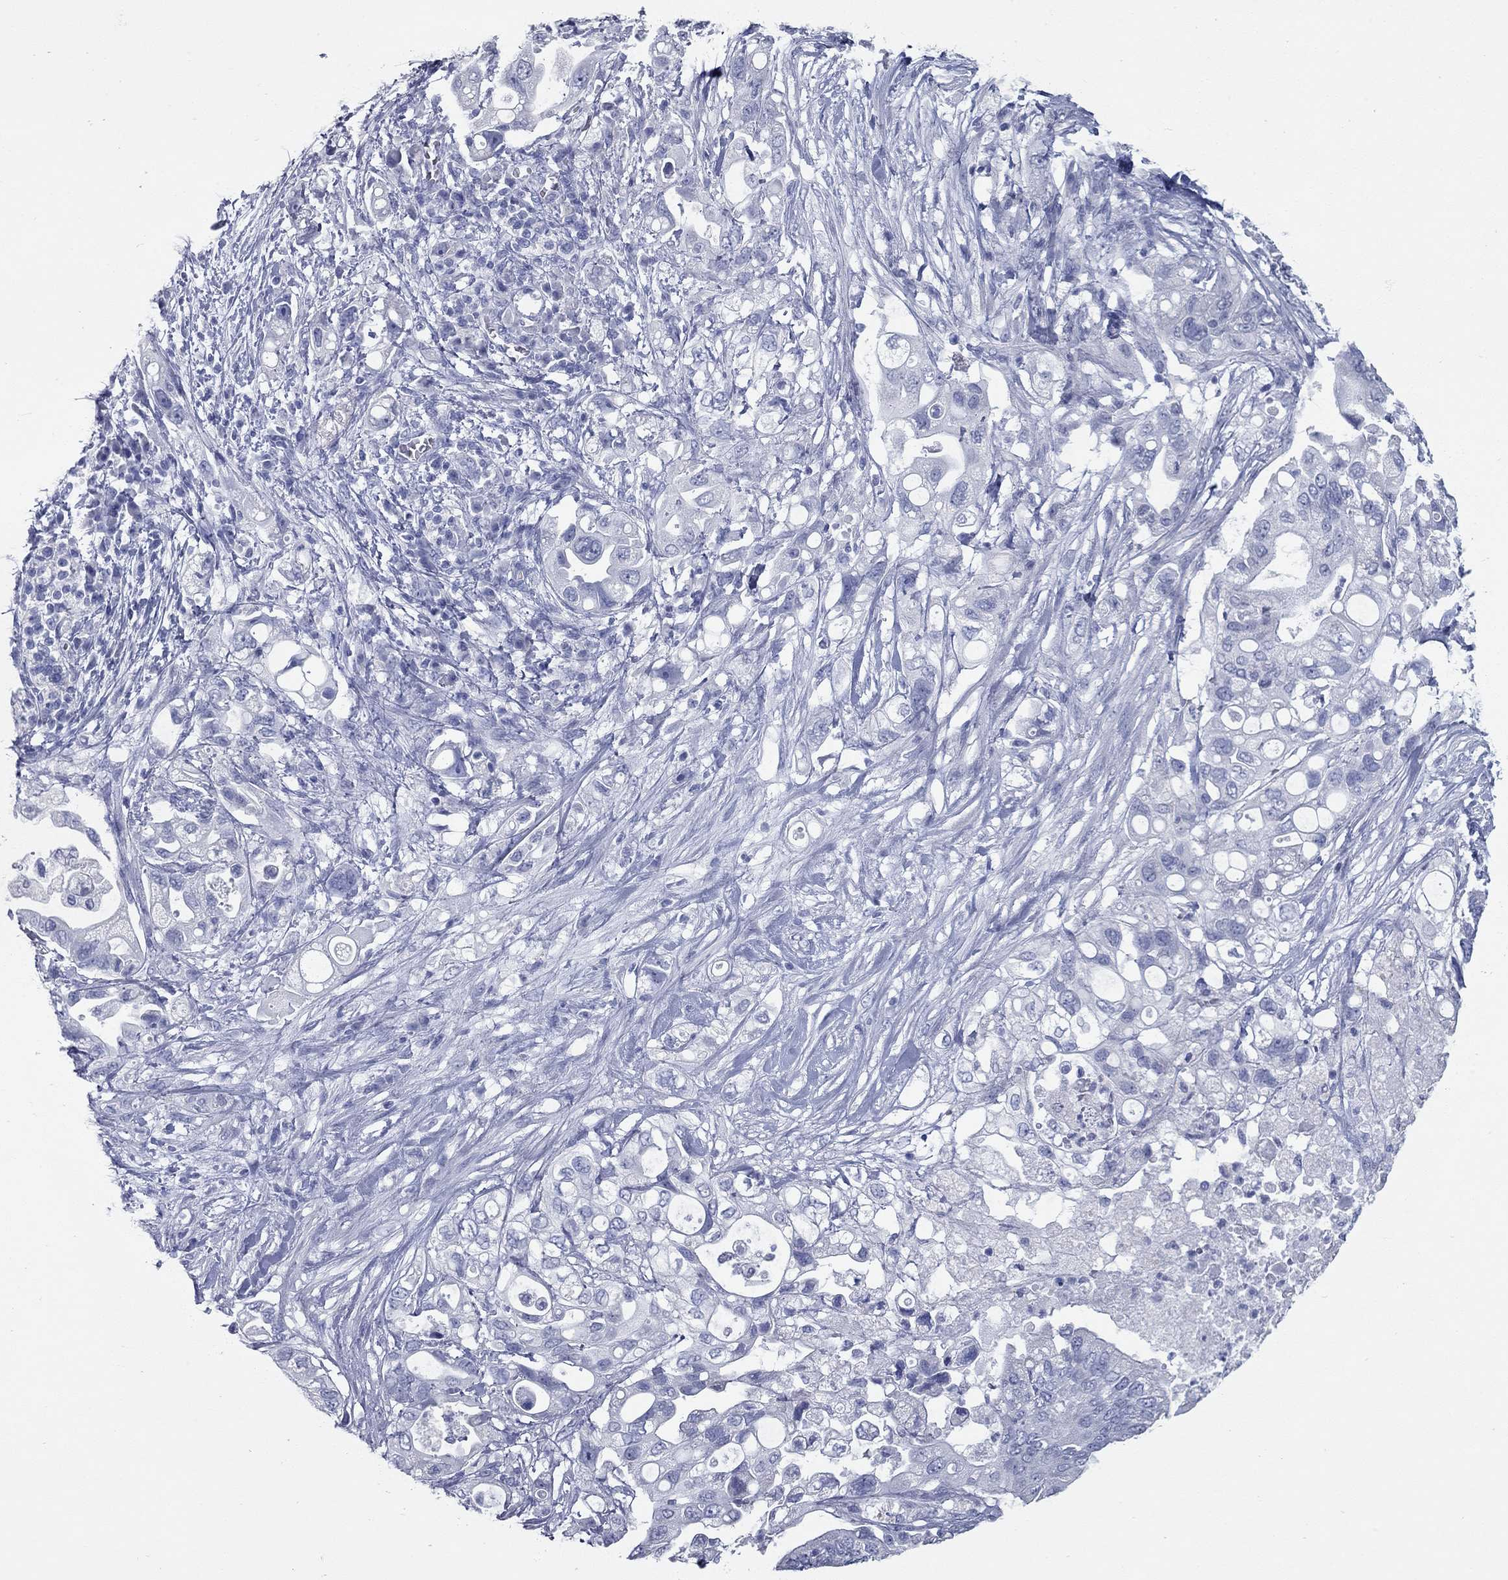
{"staining": {"intensity": "negative", "quantity": "none", "location": "none"}, "tissue": "pancreatic cancer", "cell_type": "Tumor cells", "image_type": "cancer", "snomed": [{"axis": "morphology", "description": "Adenocarcinoma, NOS"}, {"axis": "topography", "description": "Pancreas"}], "caption": "Immunohistochemistry (IHC) of human pancreatic adenocarcinoma reveals no positivity in tumor cells.", "gene": "KIRREL2", "patient": {"sex": "female", "age": 72}}